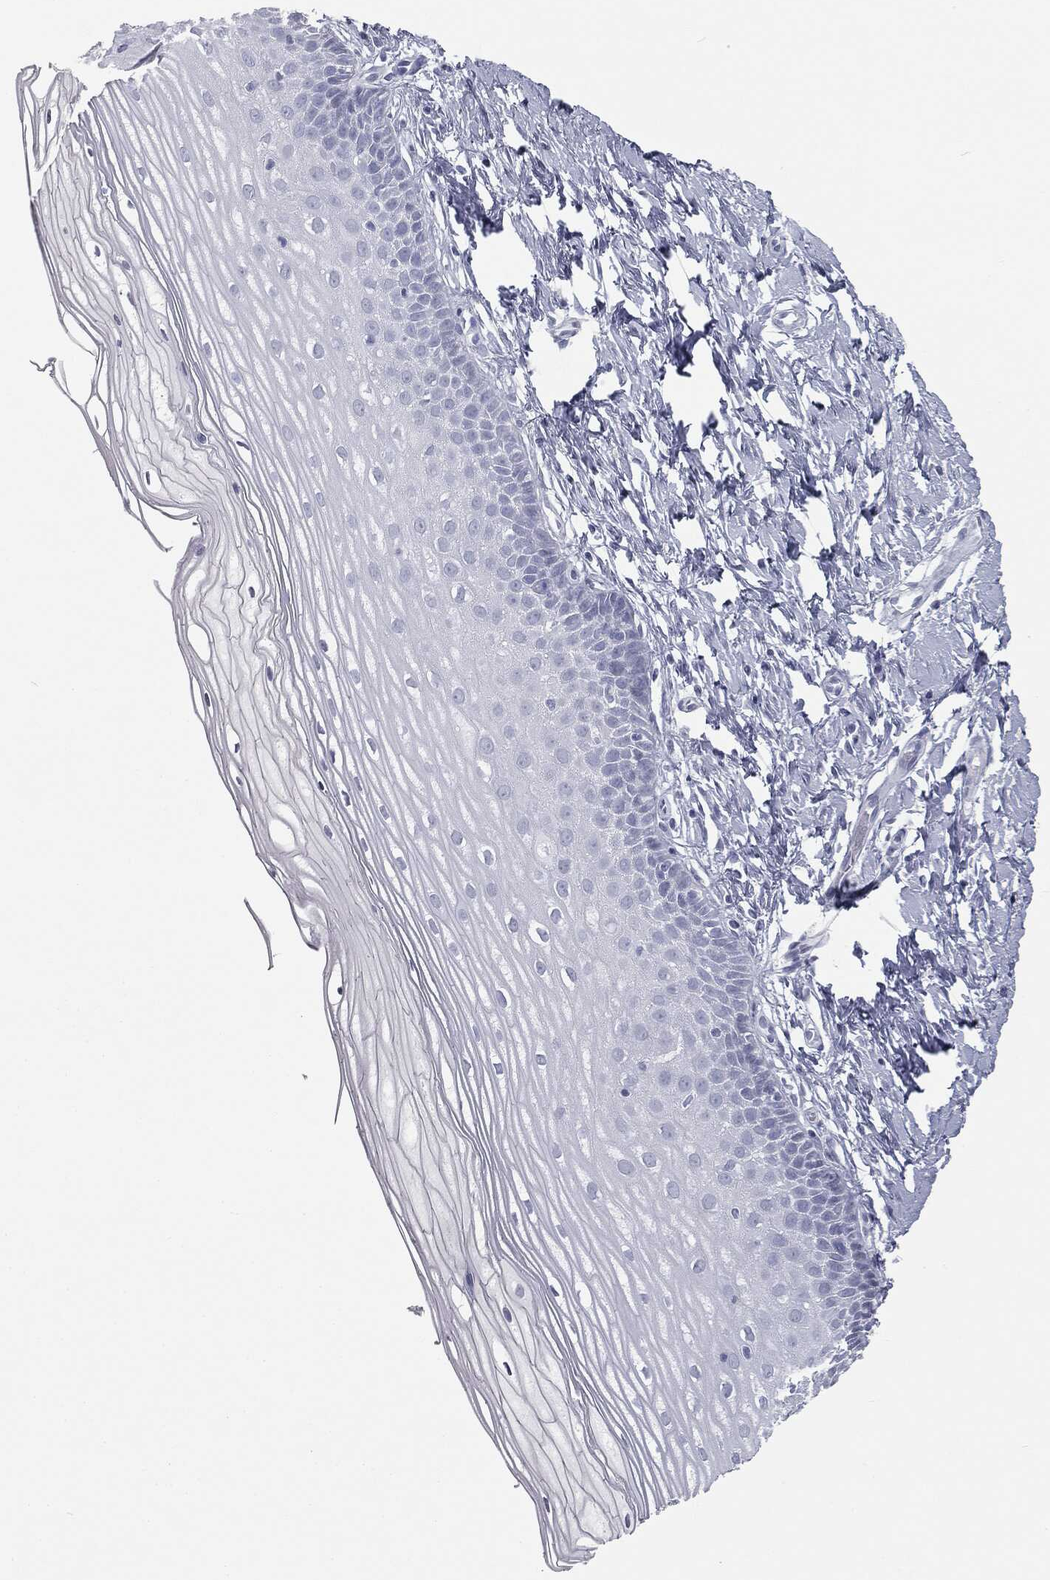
{"staining": {"intensity": "negative", "quantity": "none", "location": "none"}, "tissue": "cervix", "cell_type": "Glandular cells", "image_type": "normal", "snomed": [{"axis": "morphology", "description": "Normal tissue, NOS"}, {"axis": "topography", "description": "Cervix"}], "caption": "There is no significant staining in glandular cells of cervix. The staining is performed using DAB brown chromogen with nuclei counter-stained in using hematoxylin.", "gene": "TPO", "patient": {"sex": "female", "age": 37}}